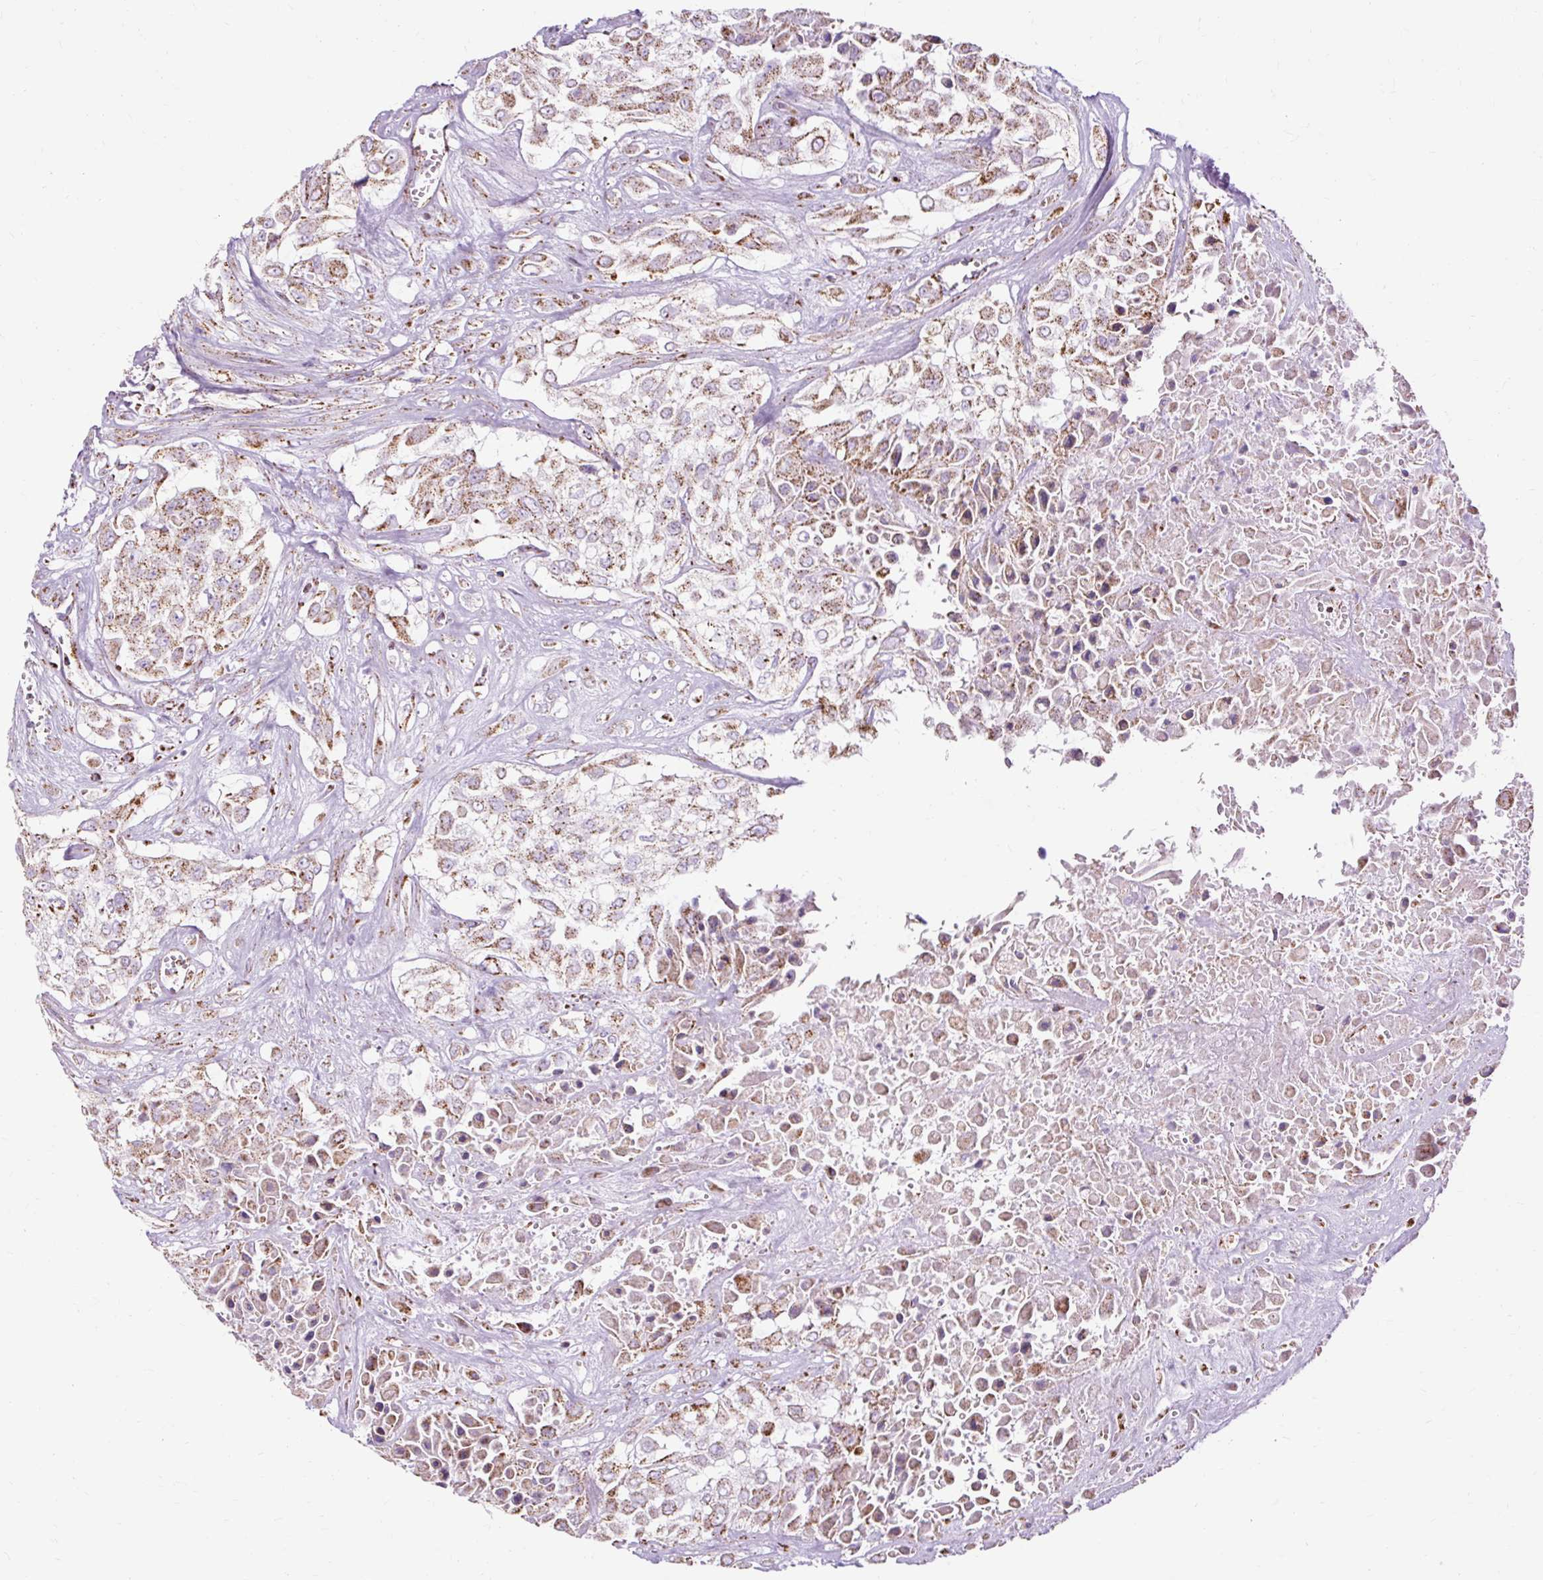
{"staining": {"intensity": "moderate", "quantity": ">75%", "location": "cytoplasmic/membranous"}, "tissue": "urothelial cancer", "cell_type": "Tumor cells", "image_type": "cancer", "snomed": [{"axis": "morphology", "description": "Urothelial carcinoma, High grade"}, {"axis": "topography", "description": "Urinary bladder"}], "caption": "Urothelial cancer stained with a protein marker reveals moderate staining in tumor cells.", "gene": "DLAT", "patient": {"sex": "male", "age": 57}}